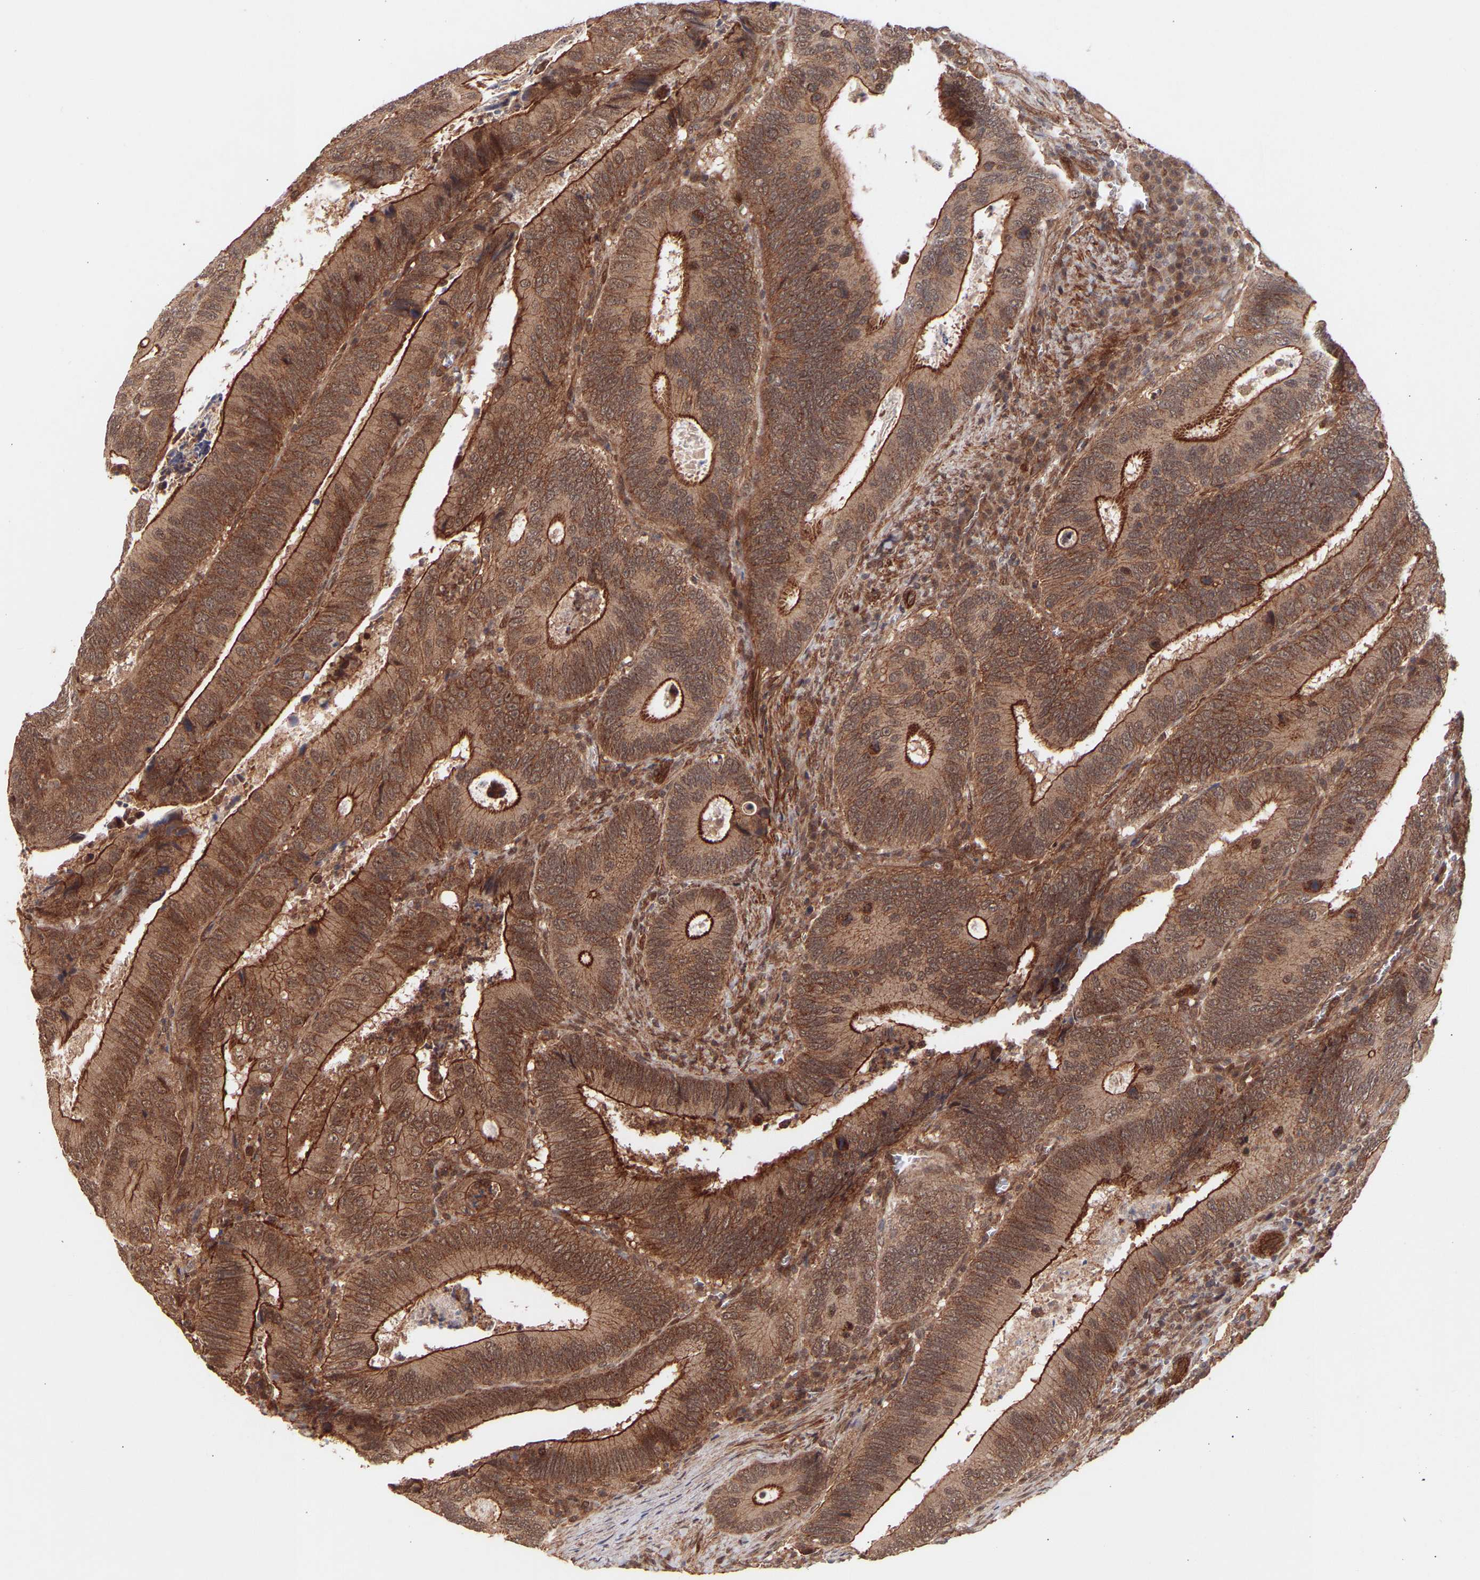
{"staining": {"intensity": "strong", "quantity": ">75%", "location": "cytoplasmic/membranous"}, "tissue": "colorectal cancer", "cell_type": "Tumor cells", "image_type": "cancer", "snomed": [{"axis": "morphology", "description": "Inflammation, NOS"}, {"axis": "morphology", "description": "Adenocarcinoma, NOS"}, {"axis": "topography", "description": "Colon"}], "caption": "There is high levels of strong cytoplasmic/membranous expression in tumor cells of colorectal adenocarcinoma, as demonstrated by immunohistochemical staining (brown color).", "gene": "PDLIM5", "patient": {"sex": "male", "age": 72}}